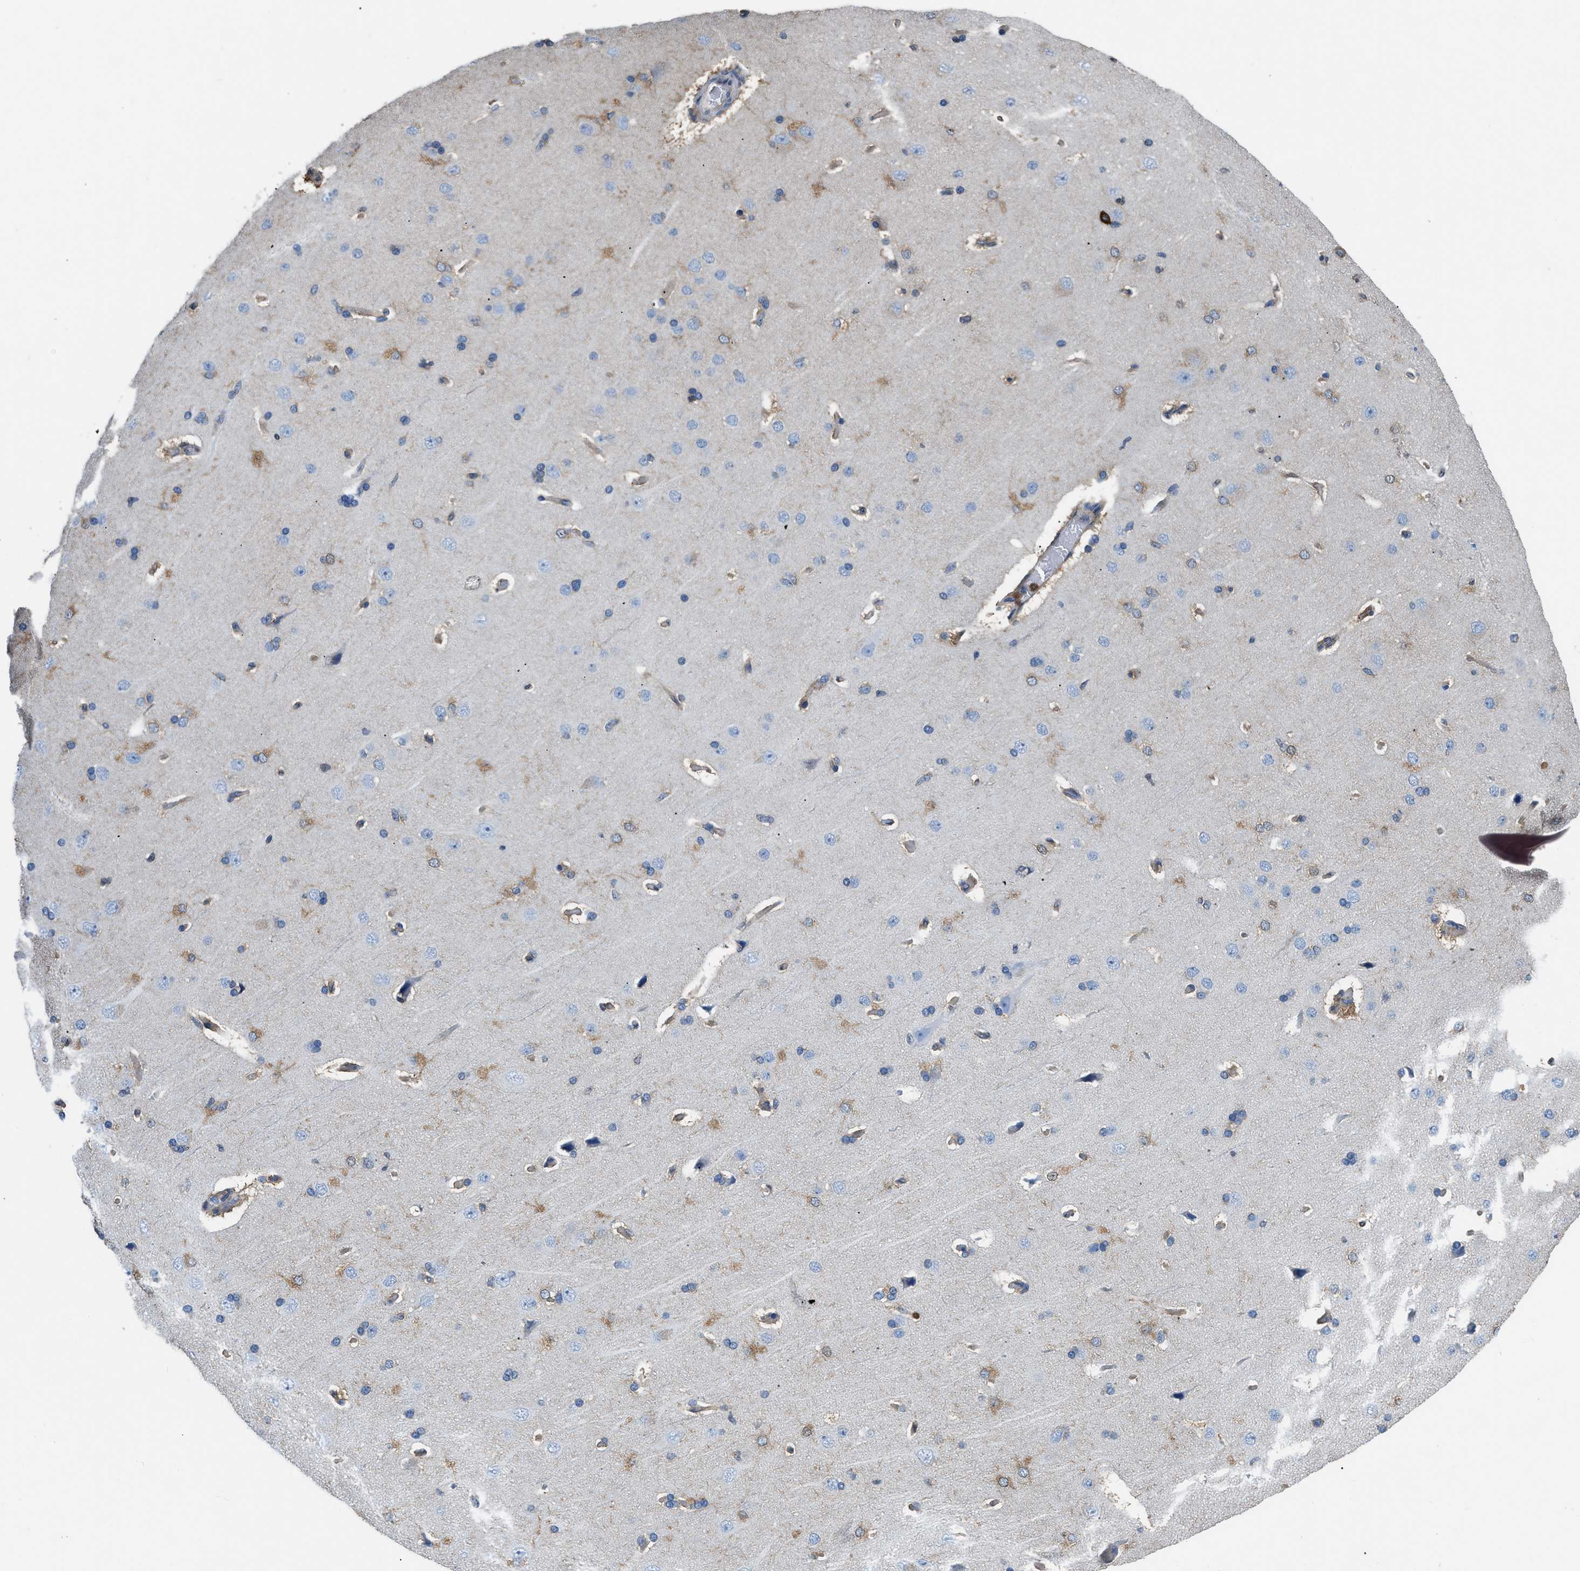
{"staining": {"intensity": "moderate", "quantity": ">75%", "location": "cytoplasmic/membranous"}, "tissue": "cerebral cortex", "cell_type": "Endothelial cells", "image_type": "normal", "snomed": [{"axis": "morphology", "description": "Normal tissue, NOS"}, {"axis": "topography", "description": "Cerebral cortex"}], "caption": "A high-resolution photomicrograph shows immunohistochemistry (IHC) staining of unremarkable cerebral cortex, which exhibits moderate cytoplasmic/membranous expression in about >75% of endothelial cells.", "gene": "PKM", "patient": {"sex": "male", "age": 62}}